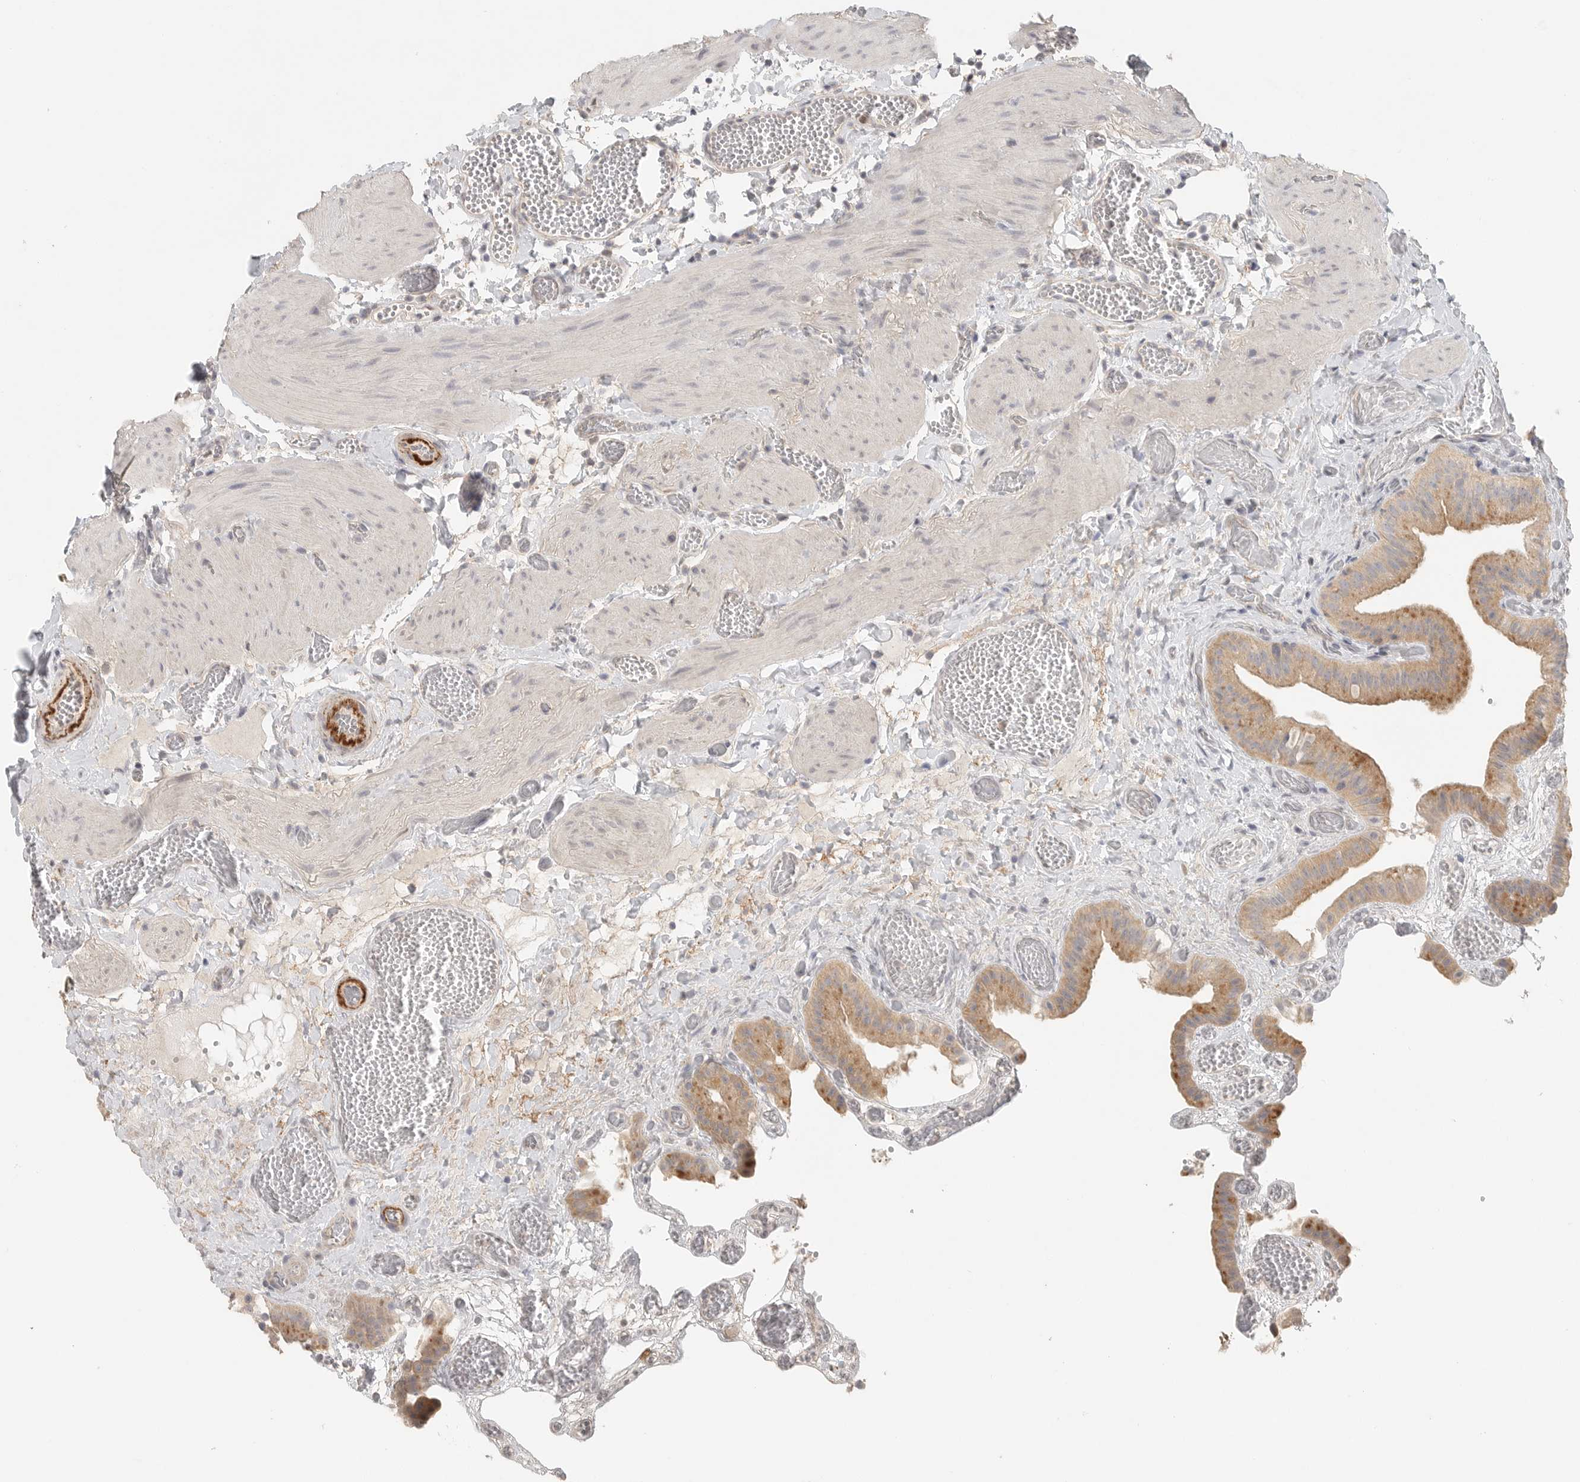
{"staining": {"intensity": "moderate", "quantity": "25%-75%", "location": "cytoplasmic/membranous"}, "tissue": "gallbladder", "cell_type": "Glandular cells", "image_type": "normal", "snomed": [{"axis": "morphology", "description": "Normal tissue, NOS"}, {"axis": "topography", "description": "Gallbladder"}], "caption": "Protein expression analysis of unremarkable gallbladder demonstrates moderate cytoplasmic/membranous positivity in about 25%-75% of glandular cells. (DAB = brown stain, brightfield microscopy at high magnification).", "gene": "HDAC6", "patient": {"sex": "female", "age": 64}}